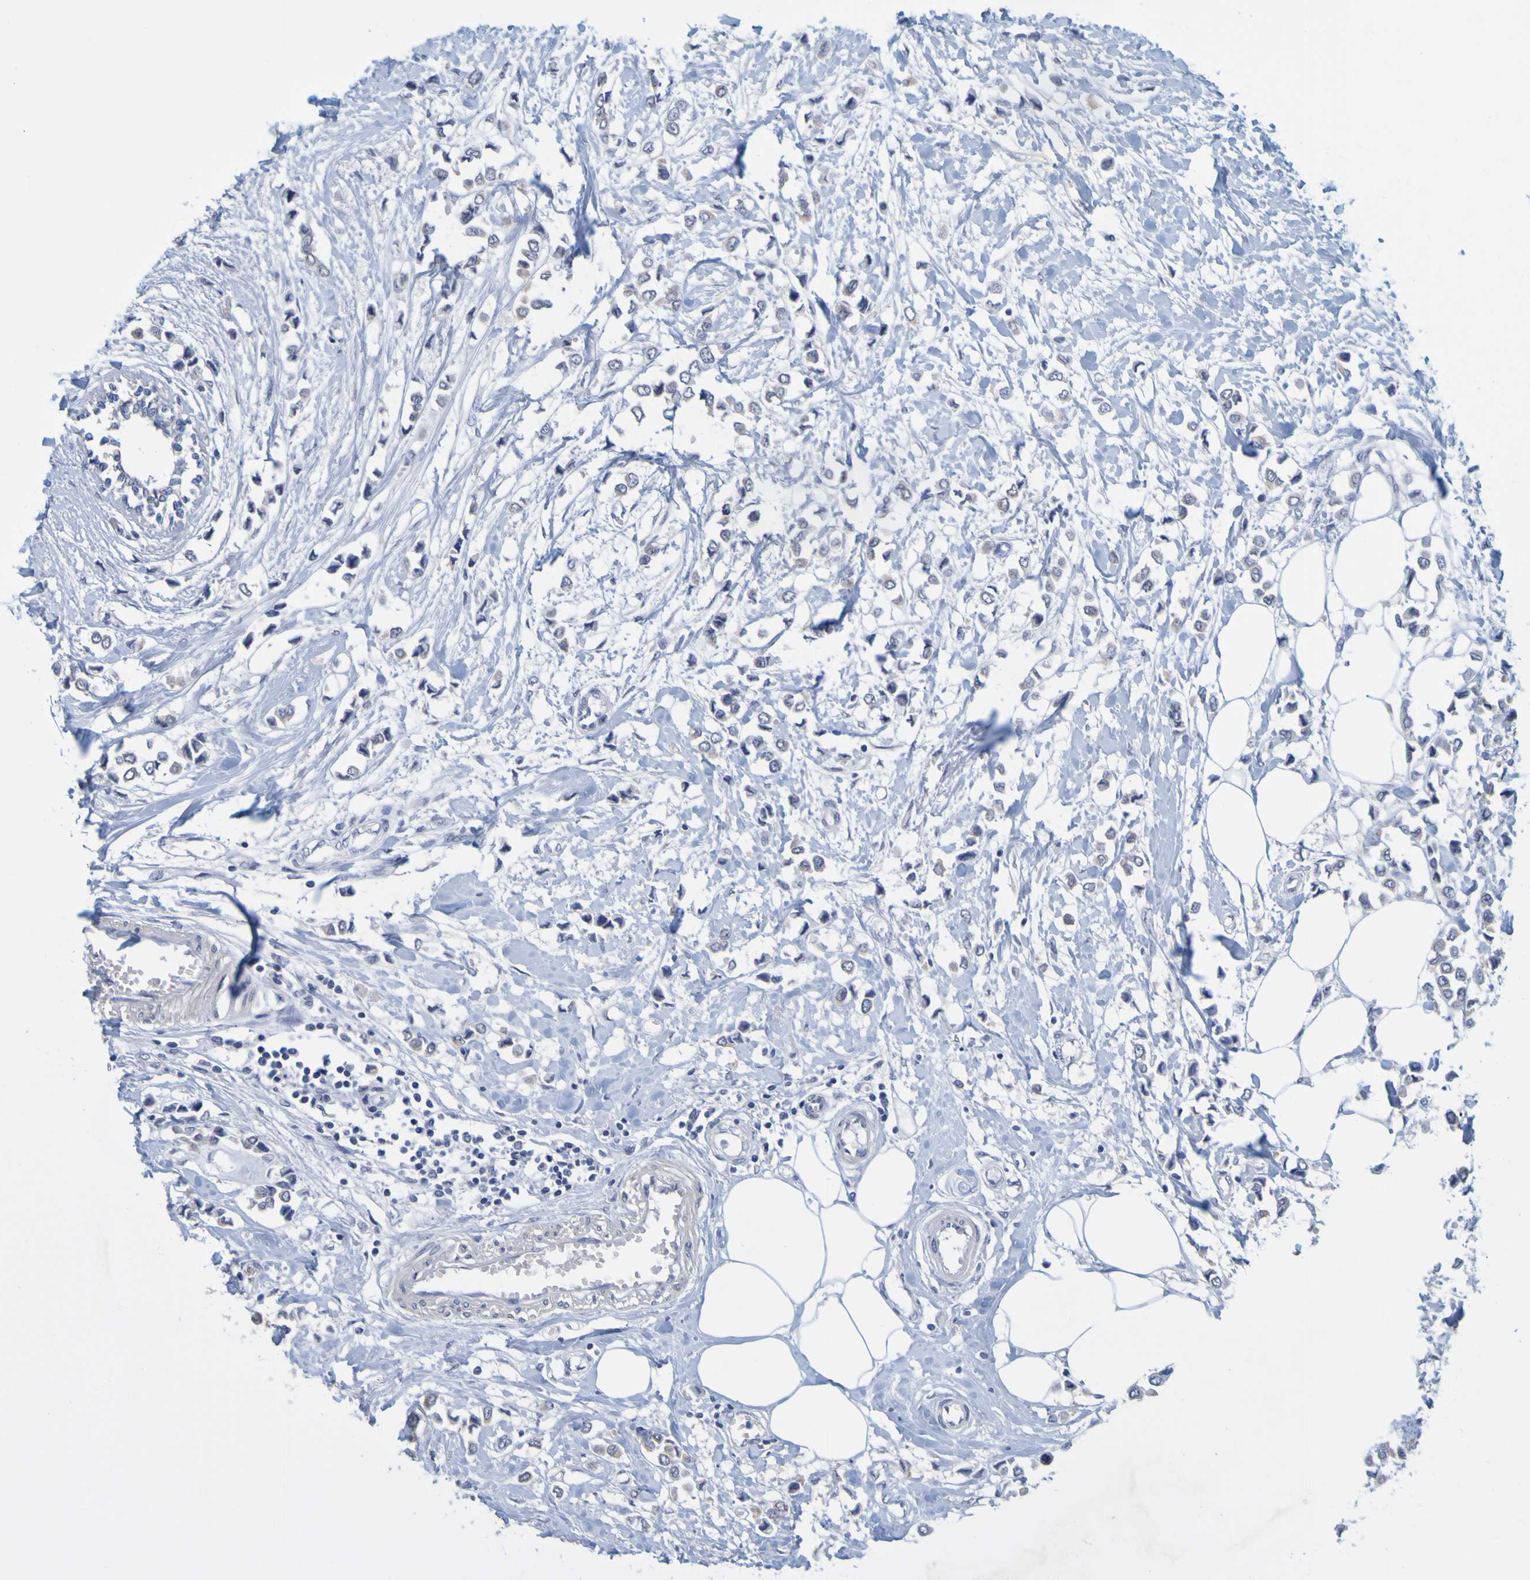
{"staining": {"intensity": "negative", "quantity": "none", "location": "none"}, "tissue": "breast cancer", "cell_type": "Tumor cells", "image_type": "cancer", "snomed": [{"axis": "morphology", "description": "Lobular carcinoma"}, {"axis": "topography", "description": "Breast"}], "caption": "This is a photomicrograph of immunohistochemistry (IHC) staining of breast cancer, which shows no expression in tumor cells.", "gene": "ENDOU", "patient": {"sex": "female", "age": 51}}